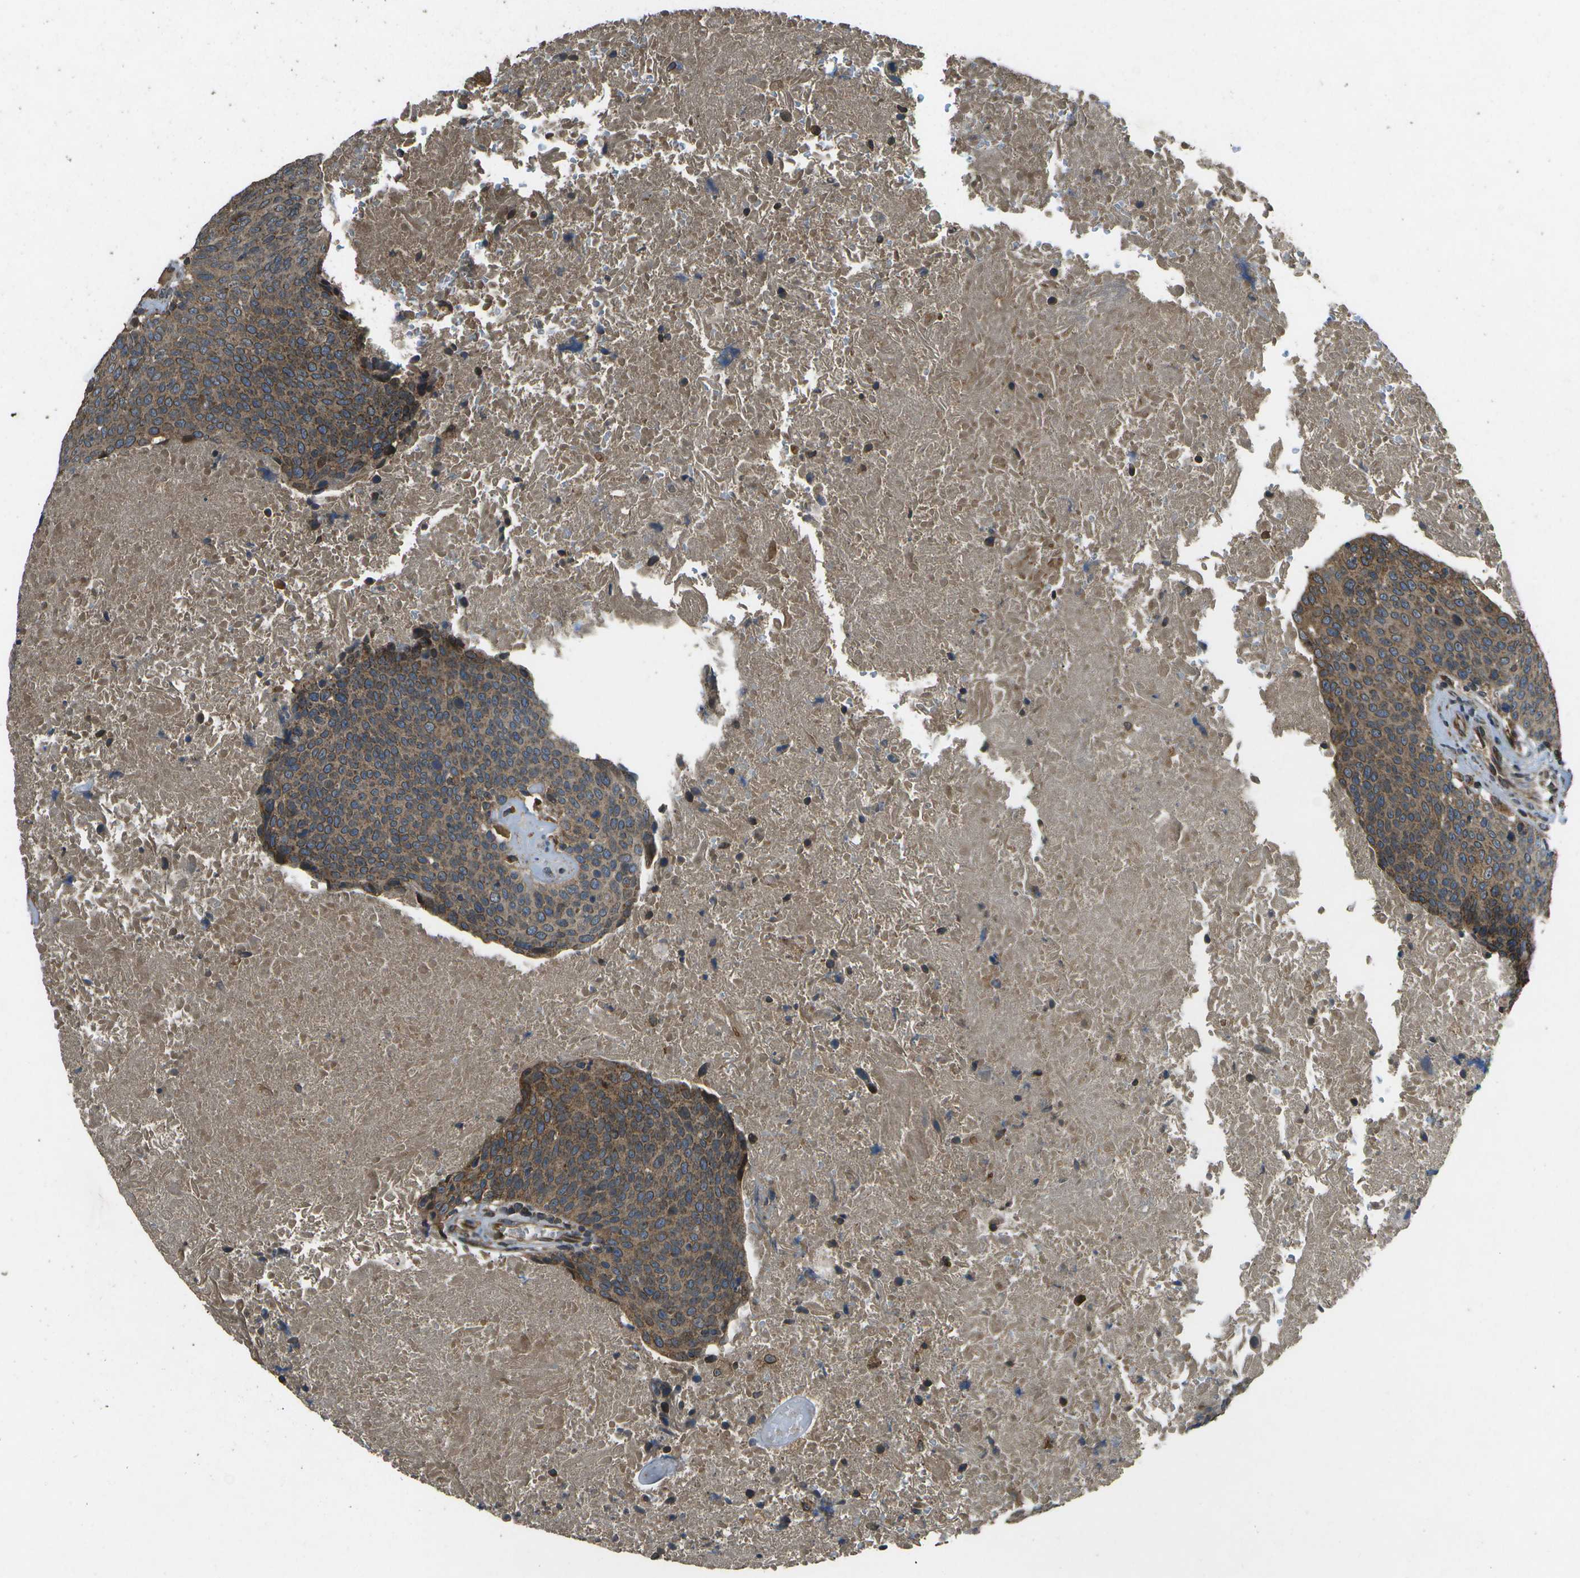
{"staining": {"intensity": "moderate", "quantity": ">75%", "location": "cytoplasmic/membranous"}, "tissue": "head and neck cancer", "cell_type": "Tumor cells", "image_type": "cancer", "snomed": [{"axis": "morphology", "description": "Squamous cell carcinoma, NOS"}, {"axis": "morphology", "description": "Squamous cell carcinoma, metastatic, NOS"}, {"axis": "topography", "description": "Lymph node"}, {"axis": "topography", "description": "Head-Neck"}], "caption": "Immunohistochemistry (IHC) of human head and neck squamous cell carcinoma shows medium levels of moderate cytoplasmic/membranous expression in about >75% of tumor cells. Nuclei are stained in blue.", "gene": "HFE", "patient": {"sex": "male", "age": 62}}